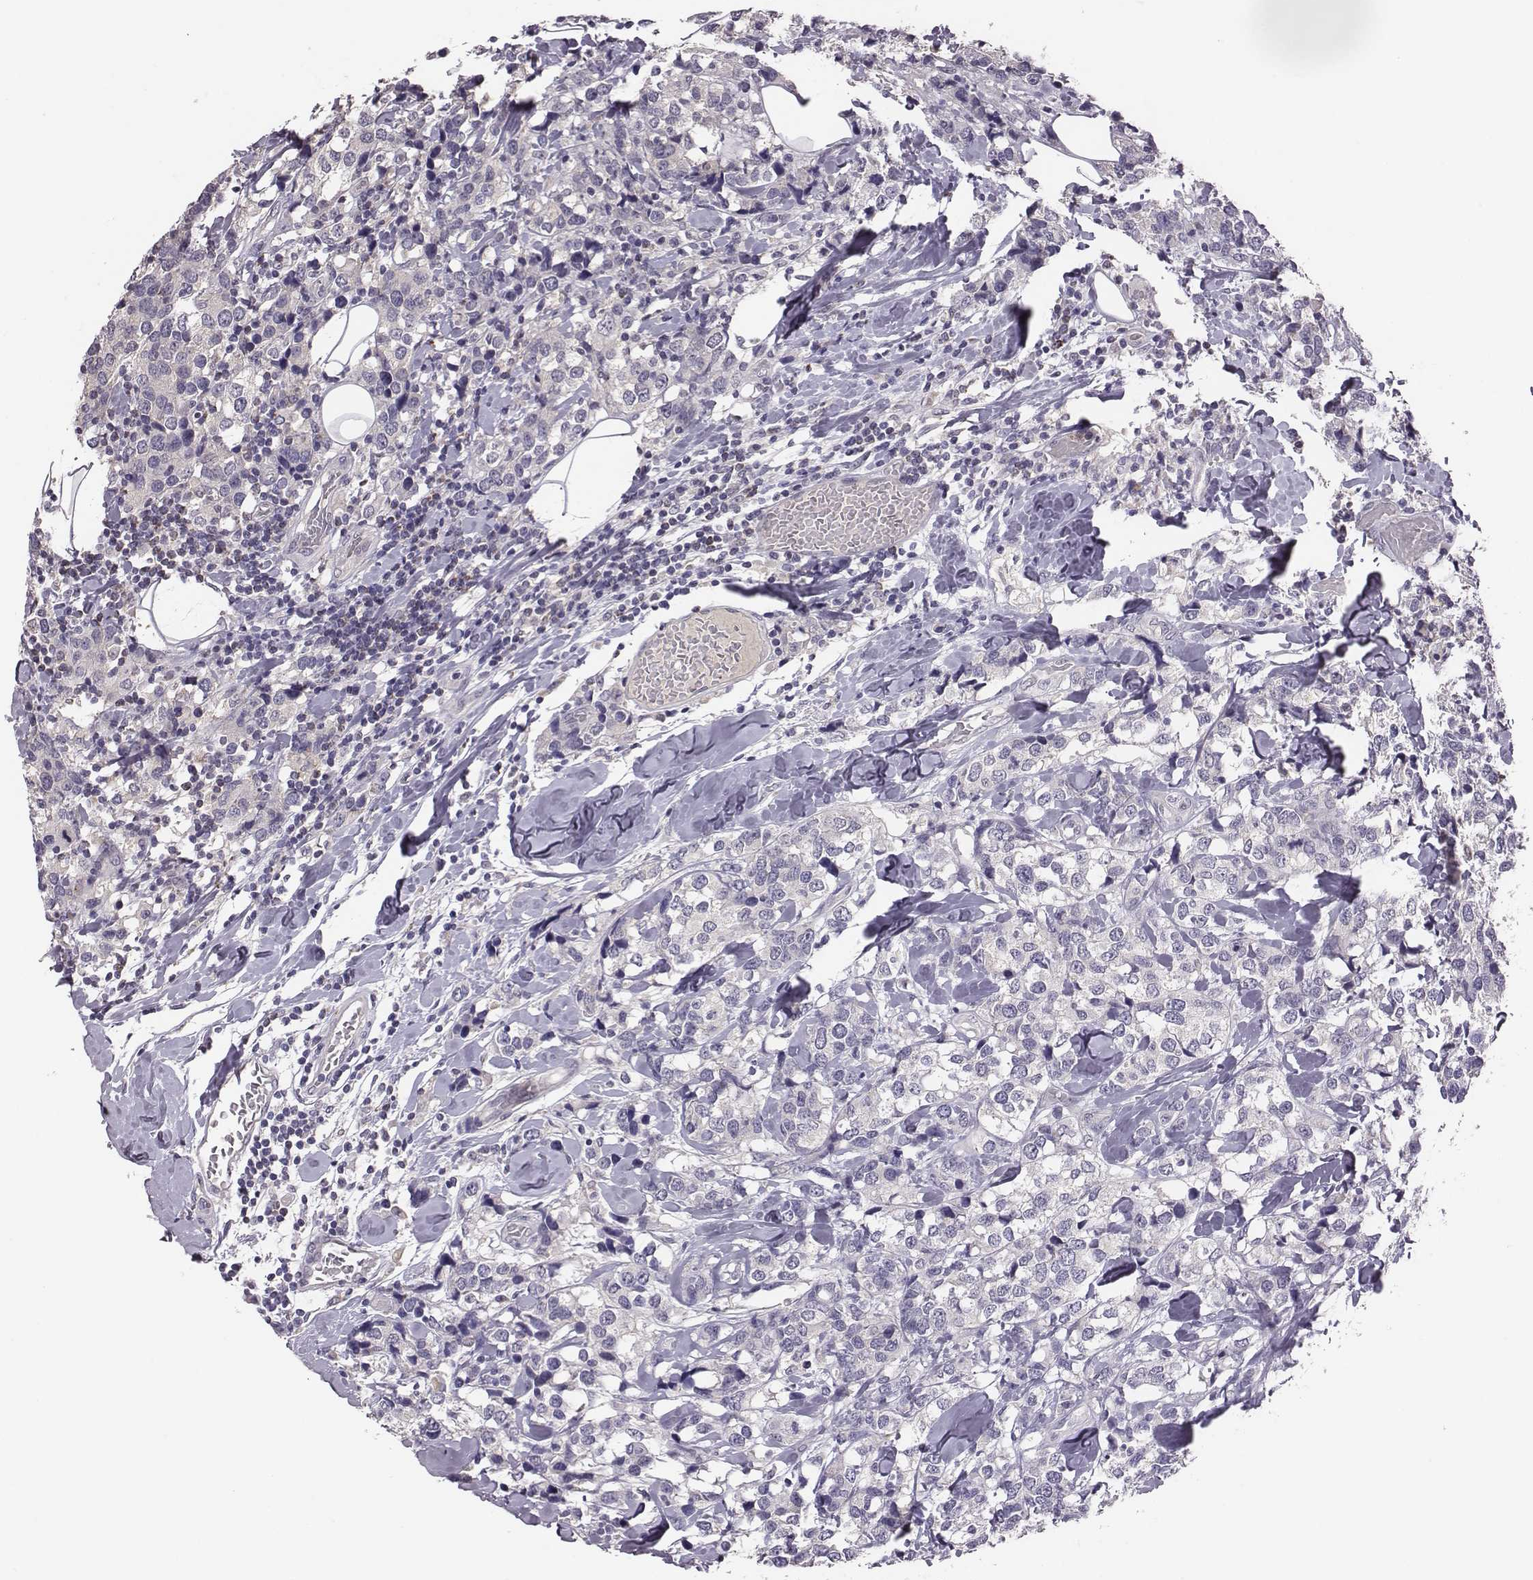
{"staining": {"intensity": "negative", "quantity": "none", "location": "none"}, "tissue": "breast cancer", "cell_type": "Tumor cells", "image_type": "cancer", "snomed": [{"axis": "morphology", "description": "Lobular carcinoma"}, {"axis": "topography", "description": "Breast"}], "caption": "Photomicrograph shows no significant protein staining in tumor cells of breast cancer. (DAB (3,3'-diaminobenzidine) immunohistochemistry (IHC) with hematoxylin counter stain).", "gene": "KMO", "patient": {"sex": "female", "age": 59}}